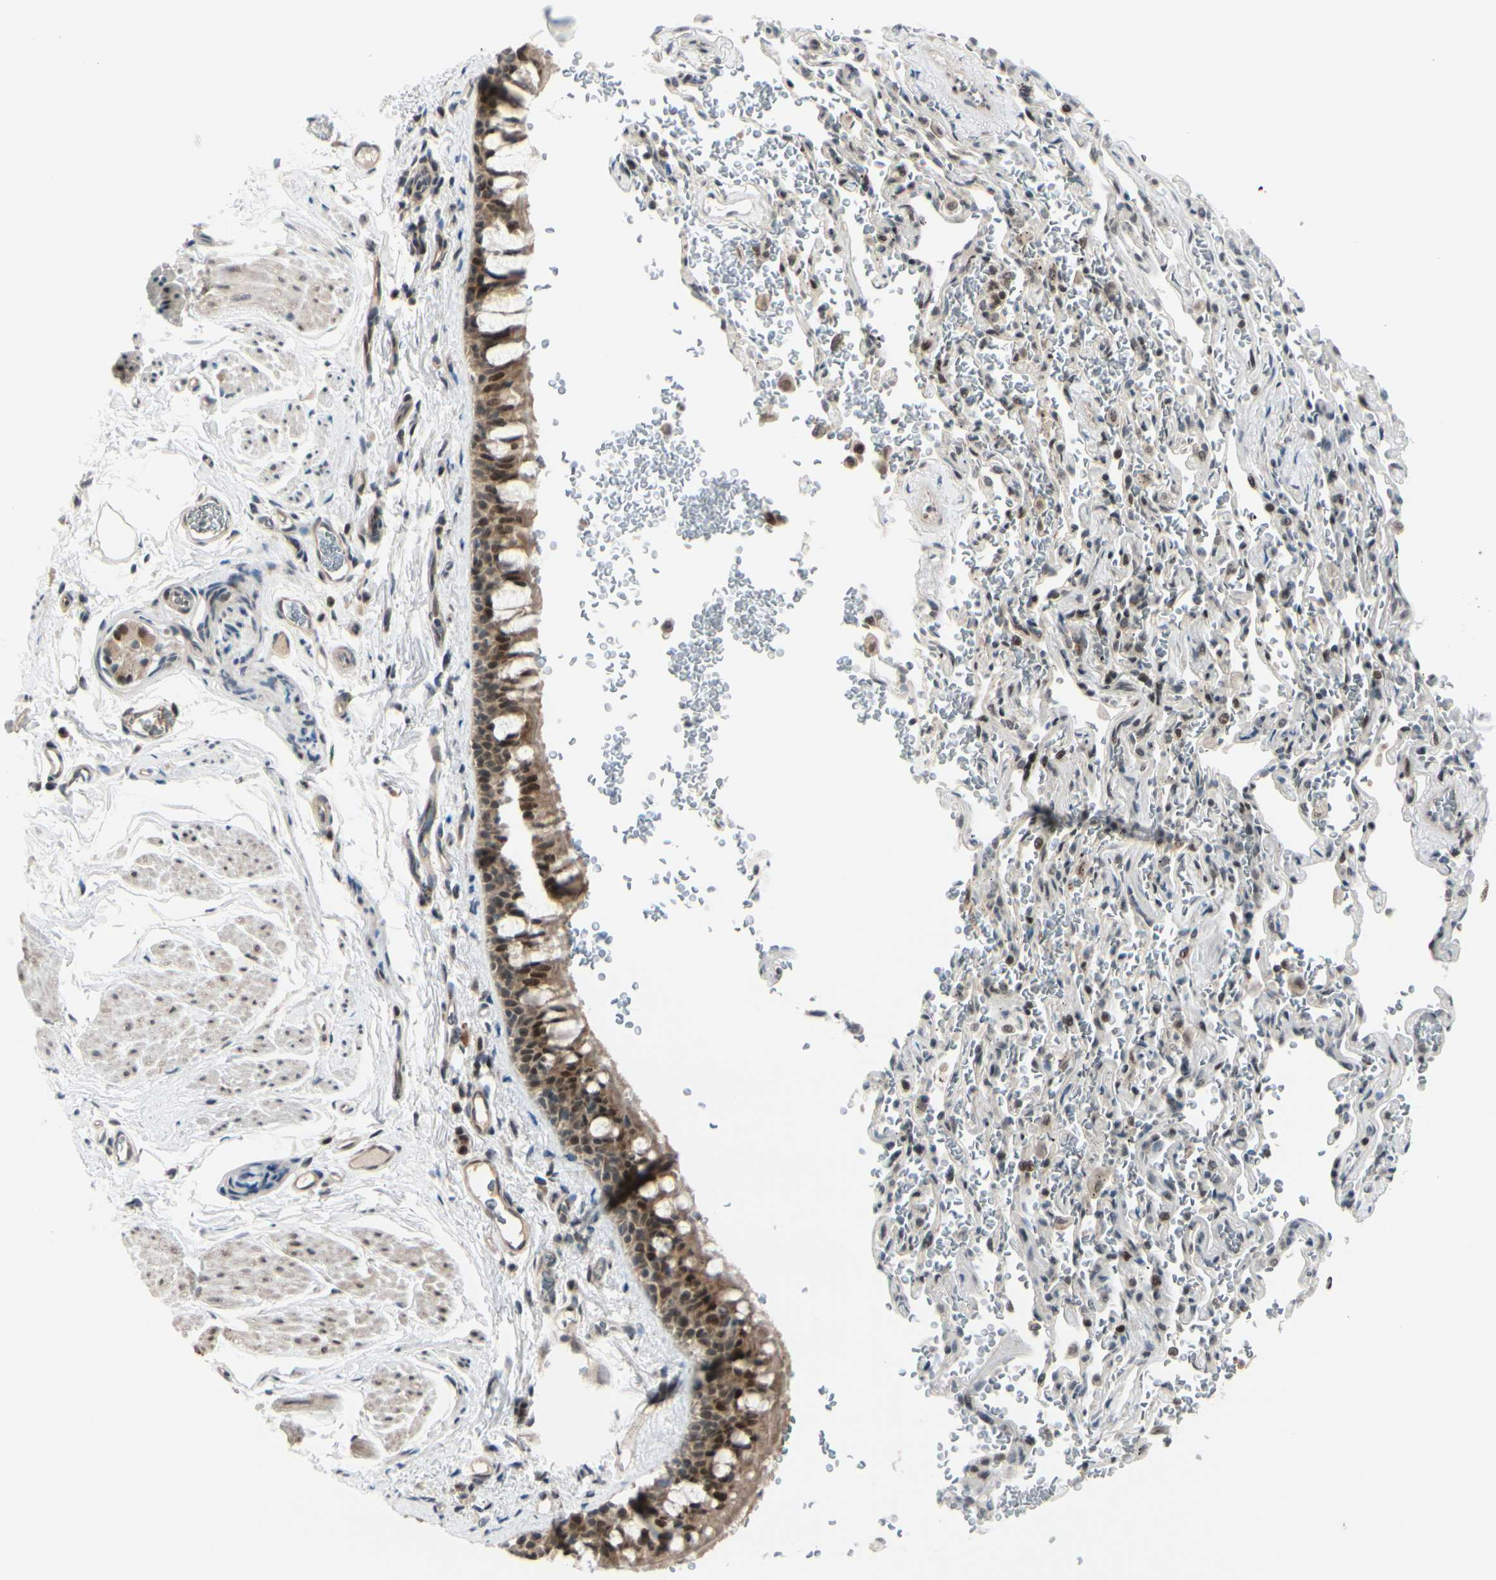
{"staining": {"intensity": "moderate", "quantity": "25%-75%", "location": "cytoplasmic/membranous,nuclear"}, "tissue": "bronchus", "cell_type": "Respiratory epithelial cells", "image_type": "normal", "snomed": [{"axis": "morphology", "description": "Normal tissue, NOS"}, {"axis": "morphology", "description": "Malignant melanoma, Metastatic site"}, {"axis": "topography", "description": "Bronchus"}, {"axis": "topography", "description": "Lung"}], "caption": "DAB (3,3'-diaminobenzidine) immunohistochemical staining of normal human bronchus shows moderate cytoplasmic/membranous,nuclear protein positivity in approximately 25%-75% of respiratory epithelial cells. (Stains: DAB (3,3'-diaminobenzidine) in brown, nuclei in blue, Microscopy: brightfield microscopy at high magnification).", "gene": "BRMS1", "patient": {"sex": "male", "age": 64}}